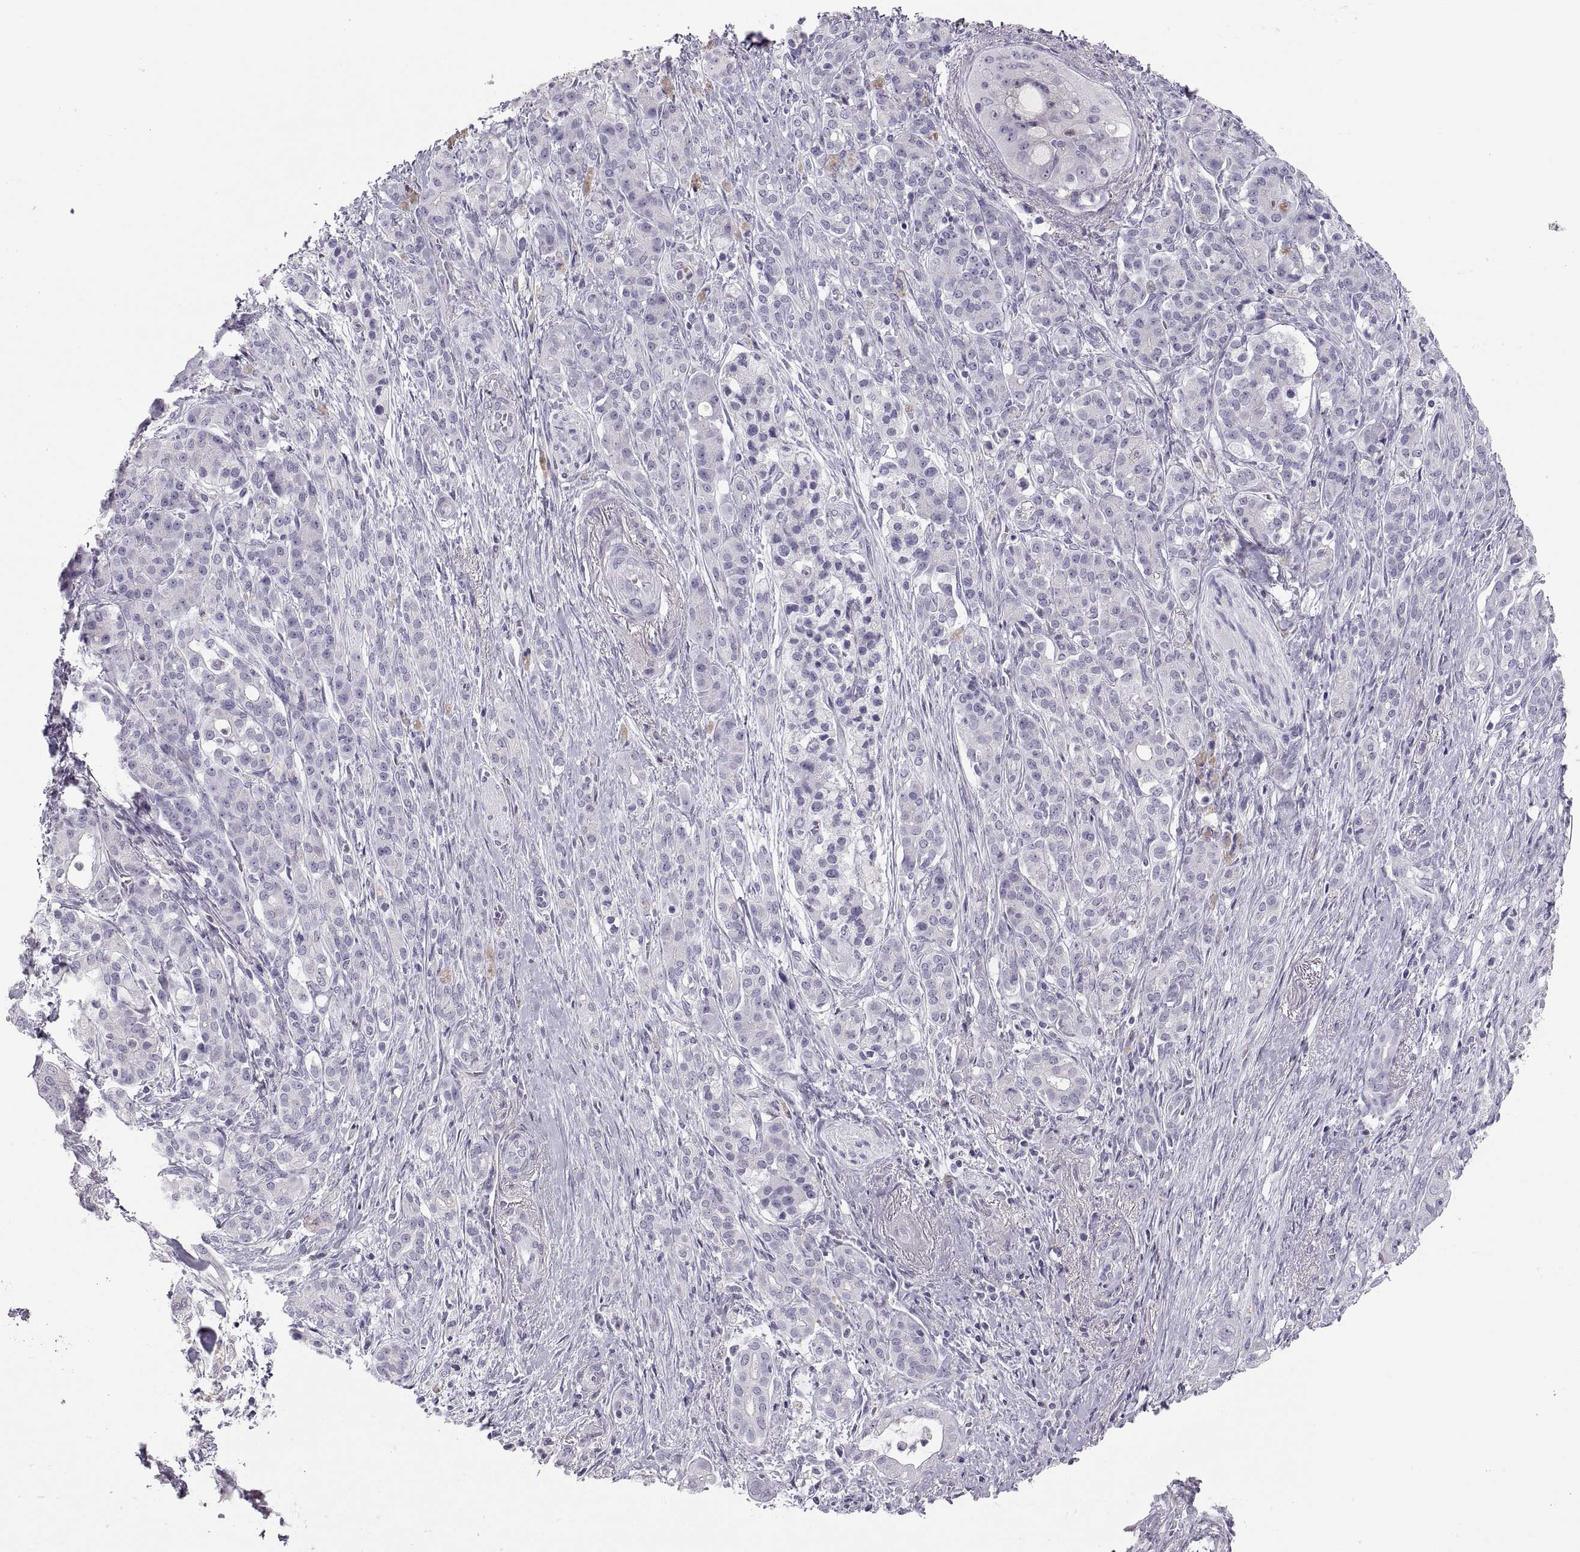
{"staining": {"intensity": "negative", "quantity": "none", "location": "none"}, "tissue": "pancreatic cancer", "cell_type": "Tumor cells", "image_type": "cancer", "snomed": [{"axis": "morphology", "description": "Normal tissue, NOS"}, {"axis": "morphology", "description": "Inflammation, NOS"}, {"axis": "morphology", "description": "Adenocarcinoma, NOS"}, {"axis": "topography", "description": "Pancreas"}], "caption": "An IHC photomicrograph of pancreatic cancer (adenocarcinoma) is shown. There is no staining in tumor cells of pancreatic cancer (adenocarcinoma).", "gene": "C3orf22", "patient": {"sex": "male", "age": 57}}